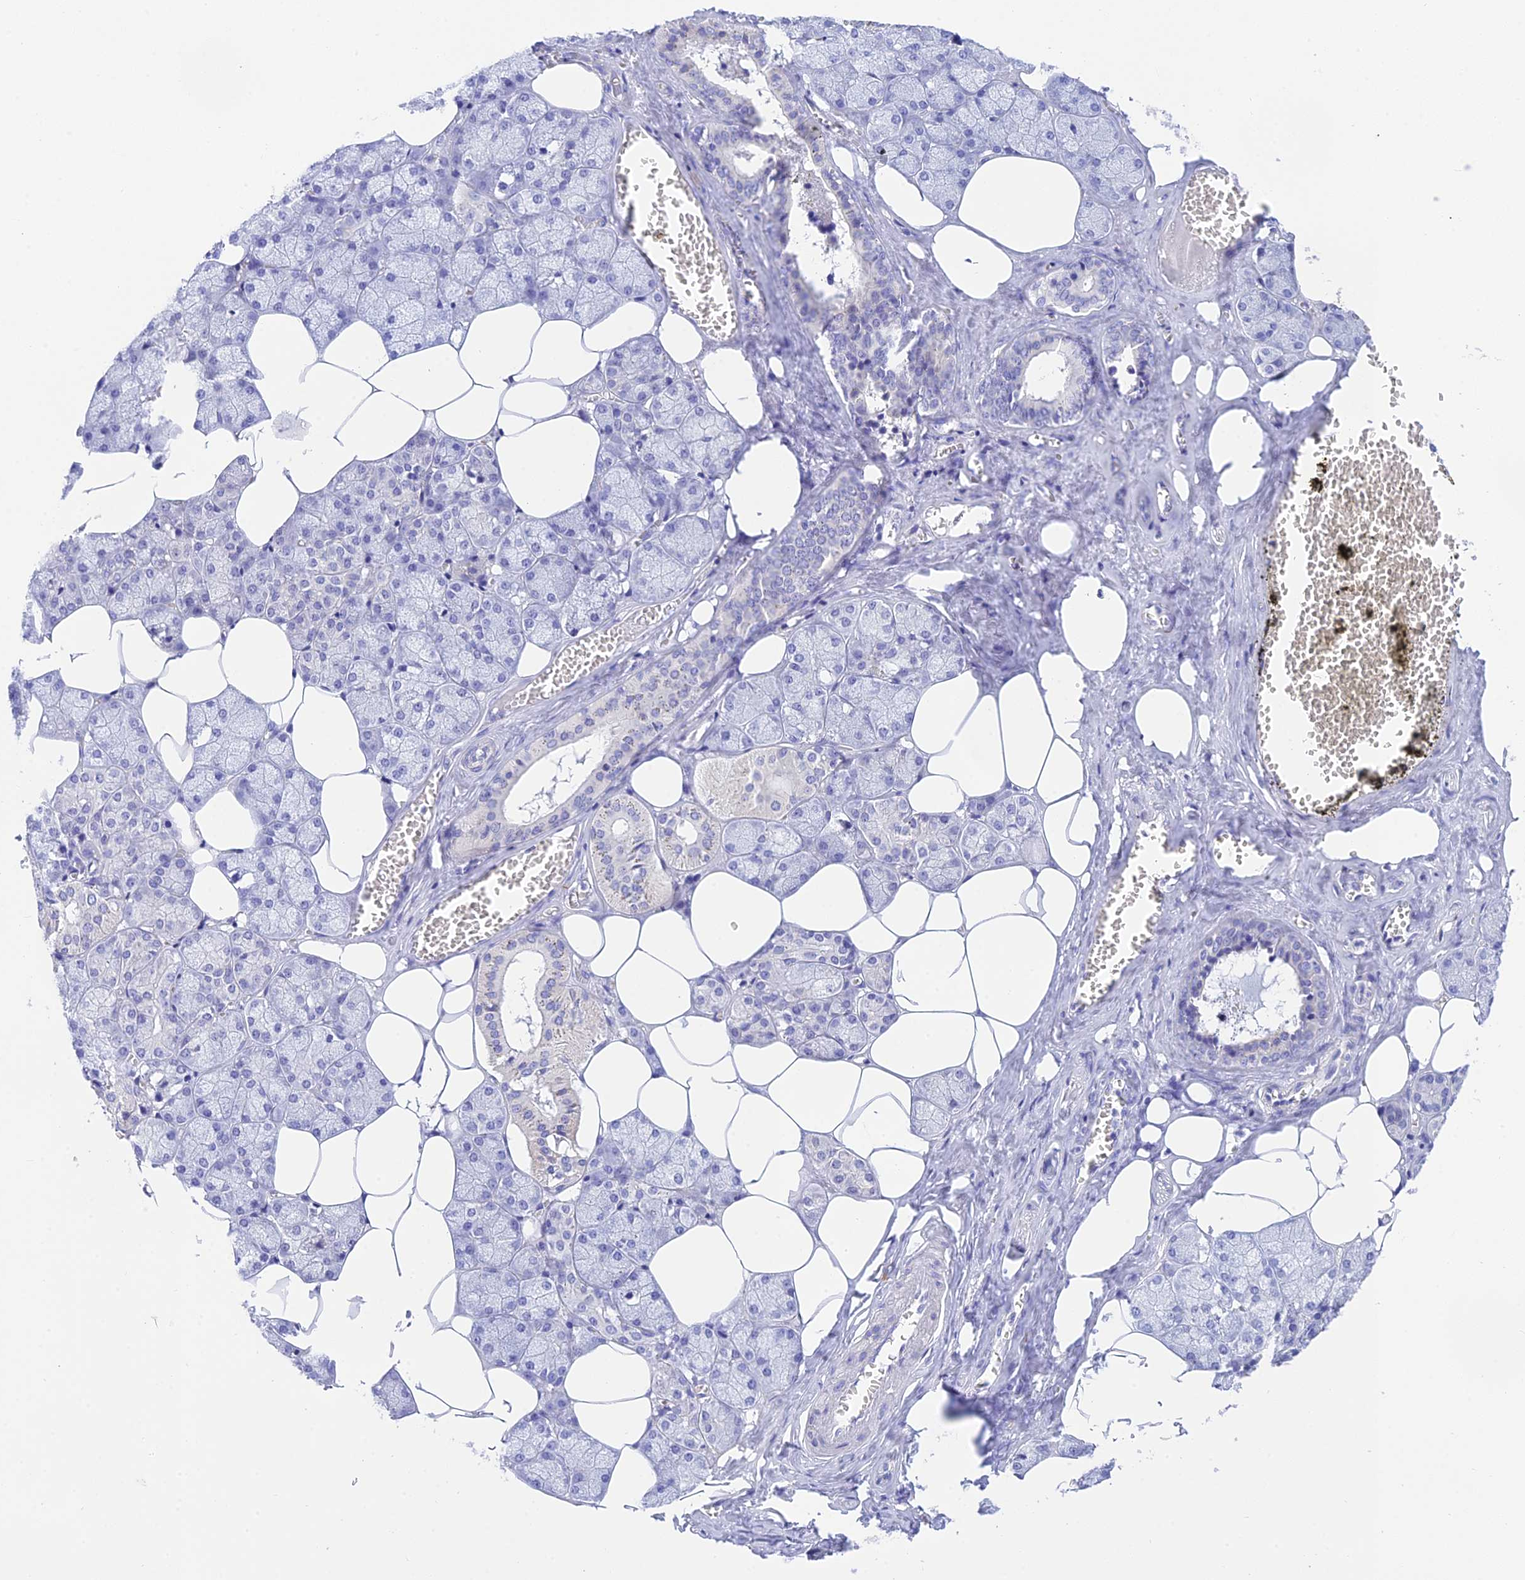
{"staining": {"intensity": "negative", "quantity": "none", "location": "none"}, "tissue": "salivary gland", "cell_type": "Glandular cells", "image_type": "normal", "snomed": [{"axis": "morphology", "description": "Normal tissue, NOS"}, {"axis": "topography", "description": "Salivary gland"}], "caption": "This image is of normal salivary gland stained with immunohistochemistry to label a protein in brown with the nuclei are counter-stained blue. There is no staining in glandular cells.", "gene": "KDELR3", "patient": {"sex": "male", "age": 62}}